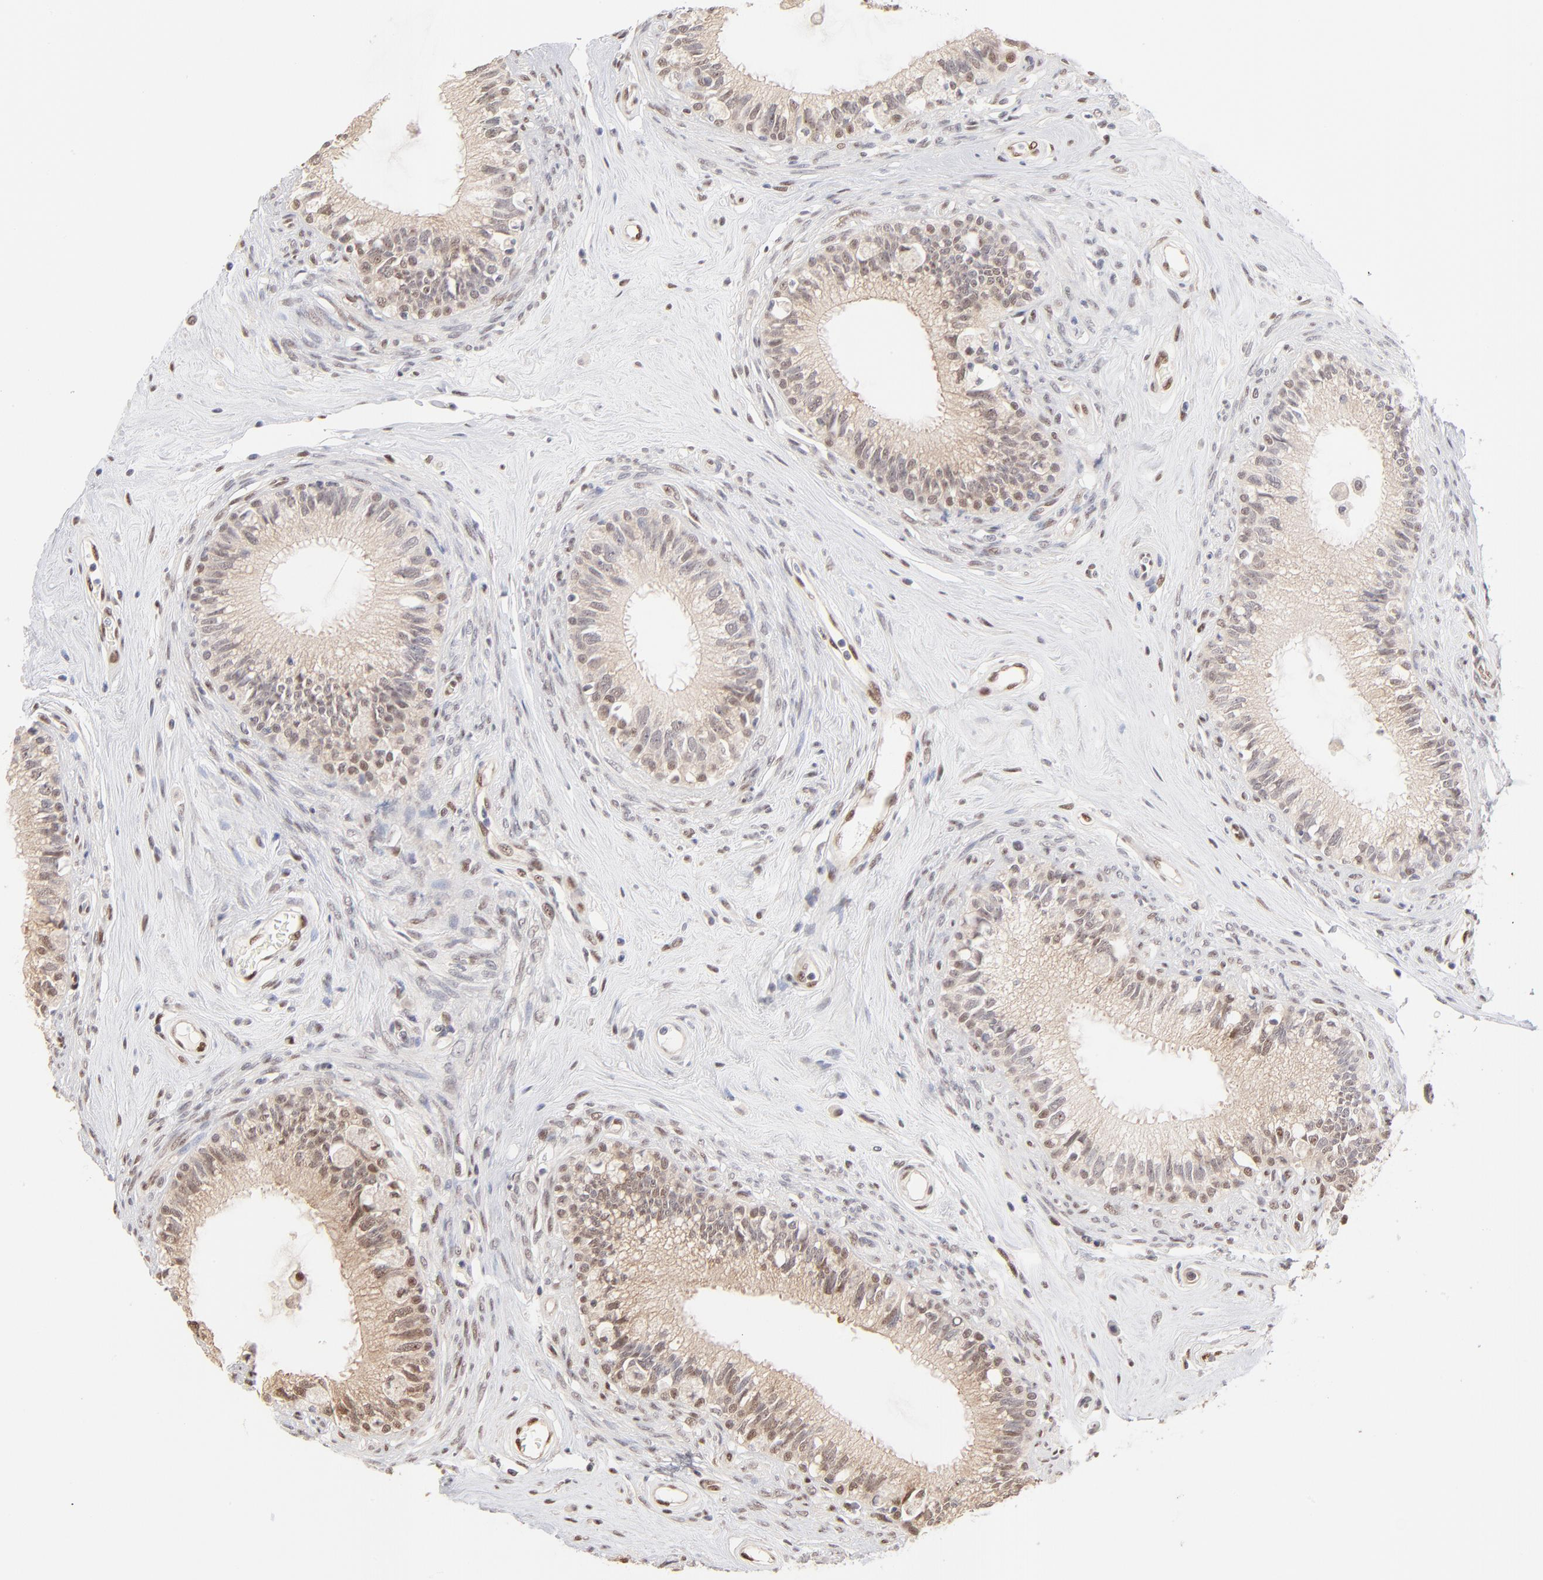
{"staining": {"intensity": "moderate", "quantity": "25%-75%", "location": "nuclear"}, "tissue": "epididymis", "cell_type": "Glandular cells", "image_type": "normal", "snomed": [{"axis": "morphology", "description": "Normal tissue, NOS"}, {"axis": "morphology", "description": "Inflammation, NOS"}, {"axis": "topography", "description": "Epididymis"}], "caption": "Epididymis stained for a protein (brown) exhibits moderate nuclear positive positivity in approximately 25%-75% of glandular cells.", "gene": "STAT3", "patient": {"sex": "male", "age": 84}}